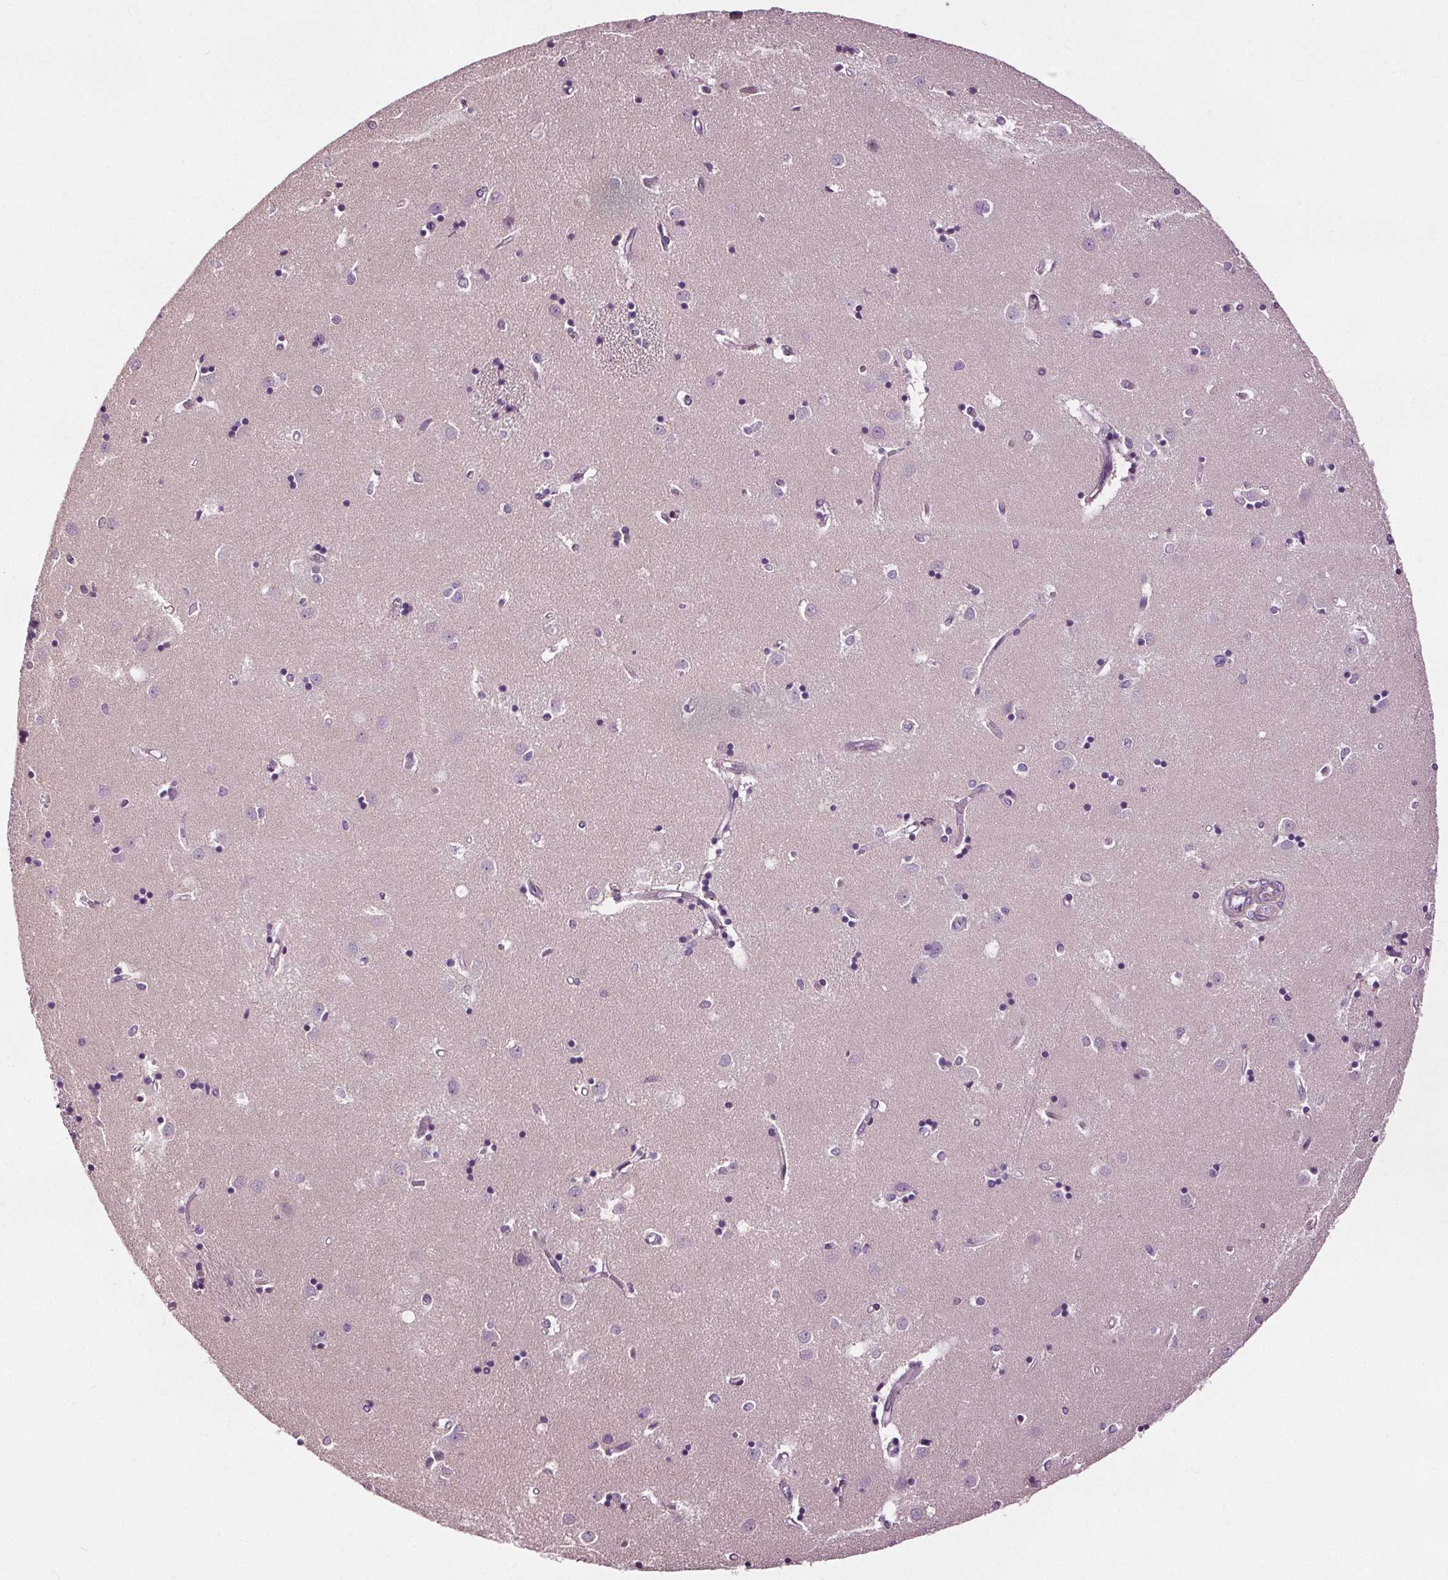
{"staining": {"intensity": "negative", "quantity": "none", "location": "none"}, "tissue": "caudate", "cell_type": "Glial cells", "image_type": "normal", "snomed": [{"axis": "morphology", "description": "Normal tissue, NOS"}, {"axis": "topography", "description": "Lateral ventricle wall"}], "caption": "Immunohistochemistry (IHC) micrograph of unremarkable caudate: human caudate stained with DAB (3,3'-diaminobenzidine) demonstrates no significant protein expression in glial cells. Brightfield microscopy of IHC stained with DAB (brown) and hematoxylin (blue), captured at high magnification.", "gene": "RASA1", "patient": {"sex": "male", "age": 54}}